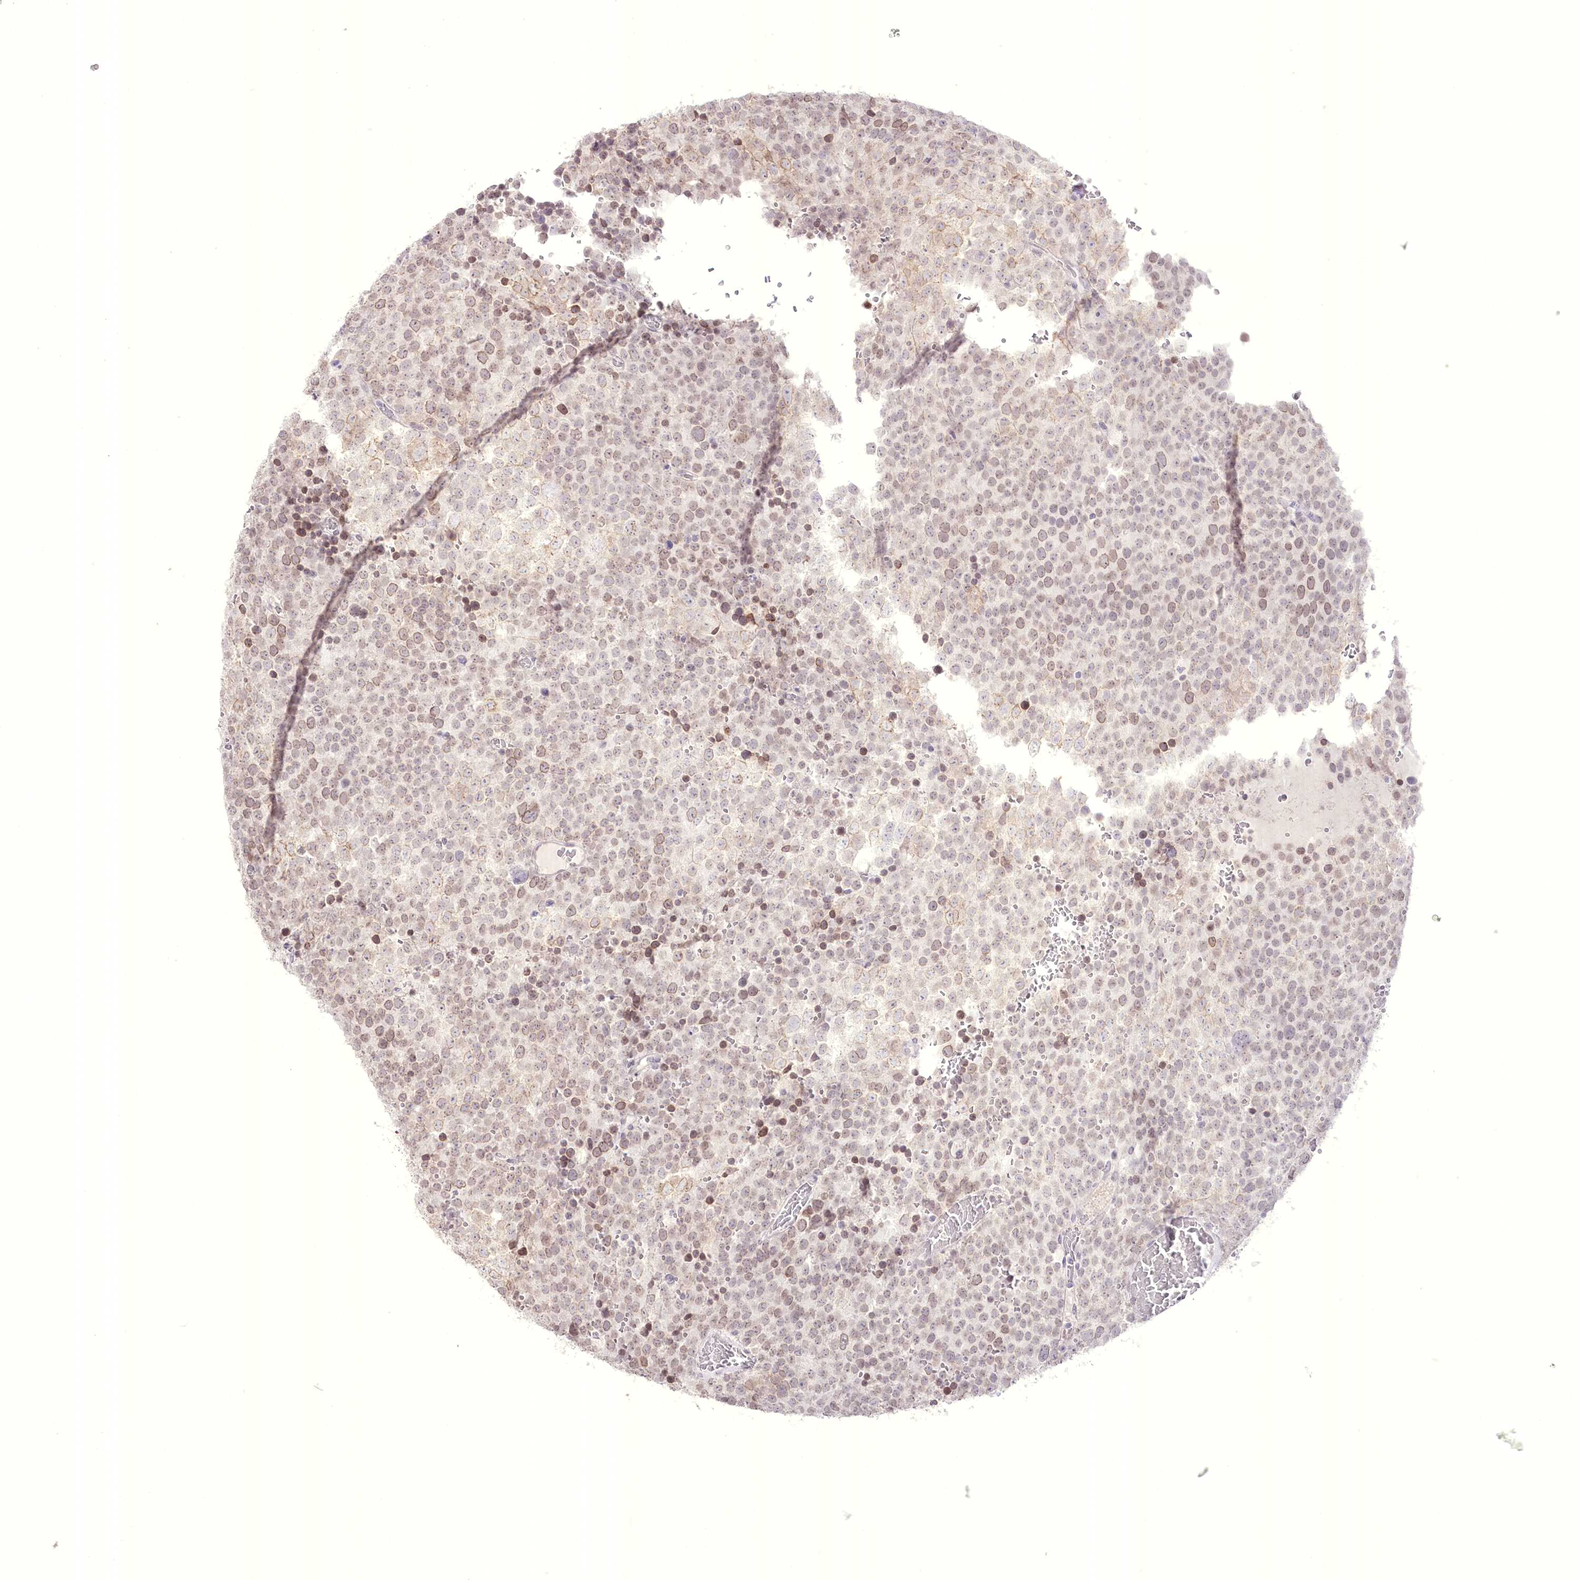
{"staining": {"intensity": "weak", "quantity": "25%-75%", "location": "nuclear"}, "tissue": "testis cancer", "cell_type": "Tumor cells", "image_type": "cancer", "snomed": [{"axis": "morphology", "description": "Seminoma, NOS"}, {"axis": "topography", "description": "Testis"}], "caption": "Tumor cells exhibit low levels of weak nuclear staining in about 25%-75% of cells in testis cancer.", "gene": "SLC39A10", "patient": {"sex": "male", "age": 71}}